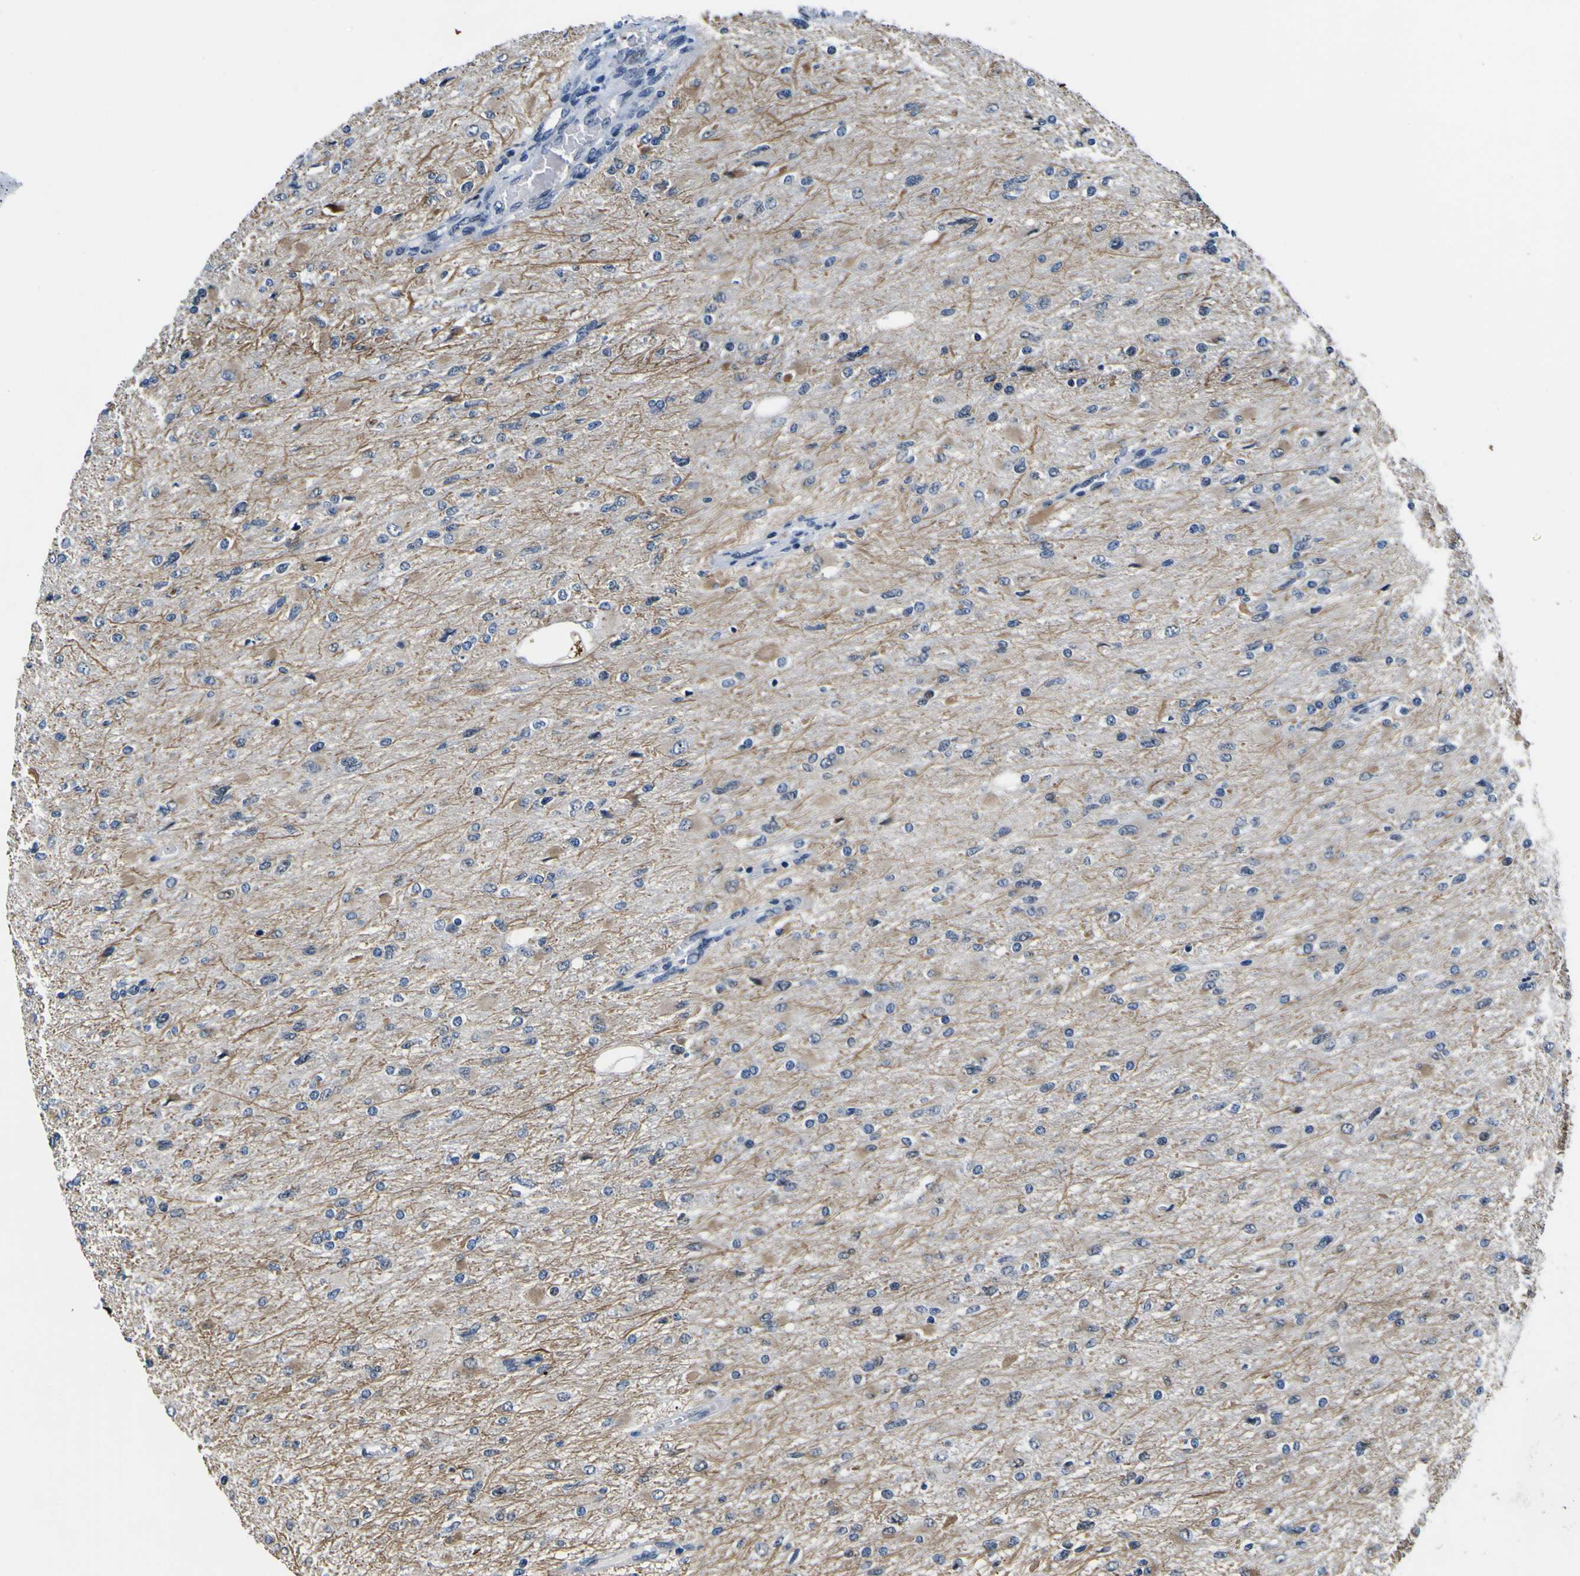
{"staining": {"intensity": "negative", "quantity": "none", "location": "none"}, "tissue": "glioma", "cell_type": "Tumor cells", "image_type": "cancer", "snomed": [{"axis": "morphology", "description": "Glioma, malignant, High grade"}, {"axis": "topography", "description": "Cerebral cortex"}], "caption": "A micrograph of high-grade glioma (malignant) stained for a protein exhibits no brown staining in tumor cells. The staining is performed using DAB (3,3'-diaminobenzidine) brown chromogen with nuclei counter-stained in using hematoxylin.", "gene": "POSTN", "patient": {"sex": "female", "age": 36}}